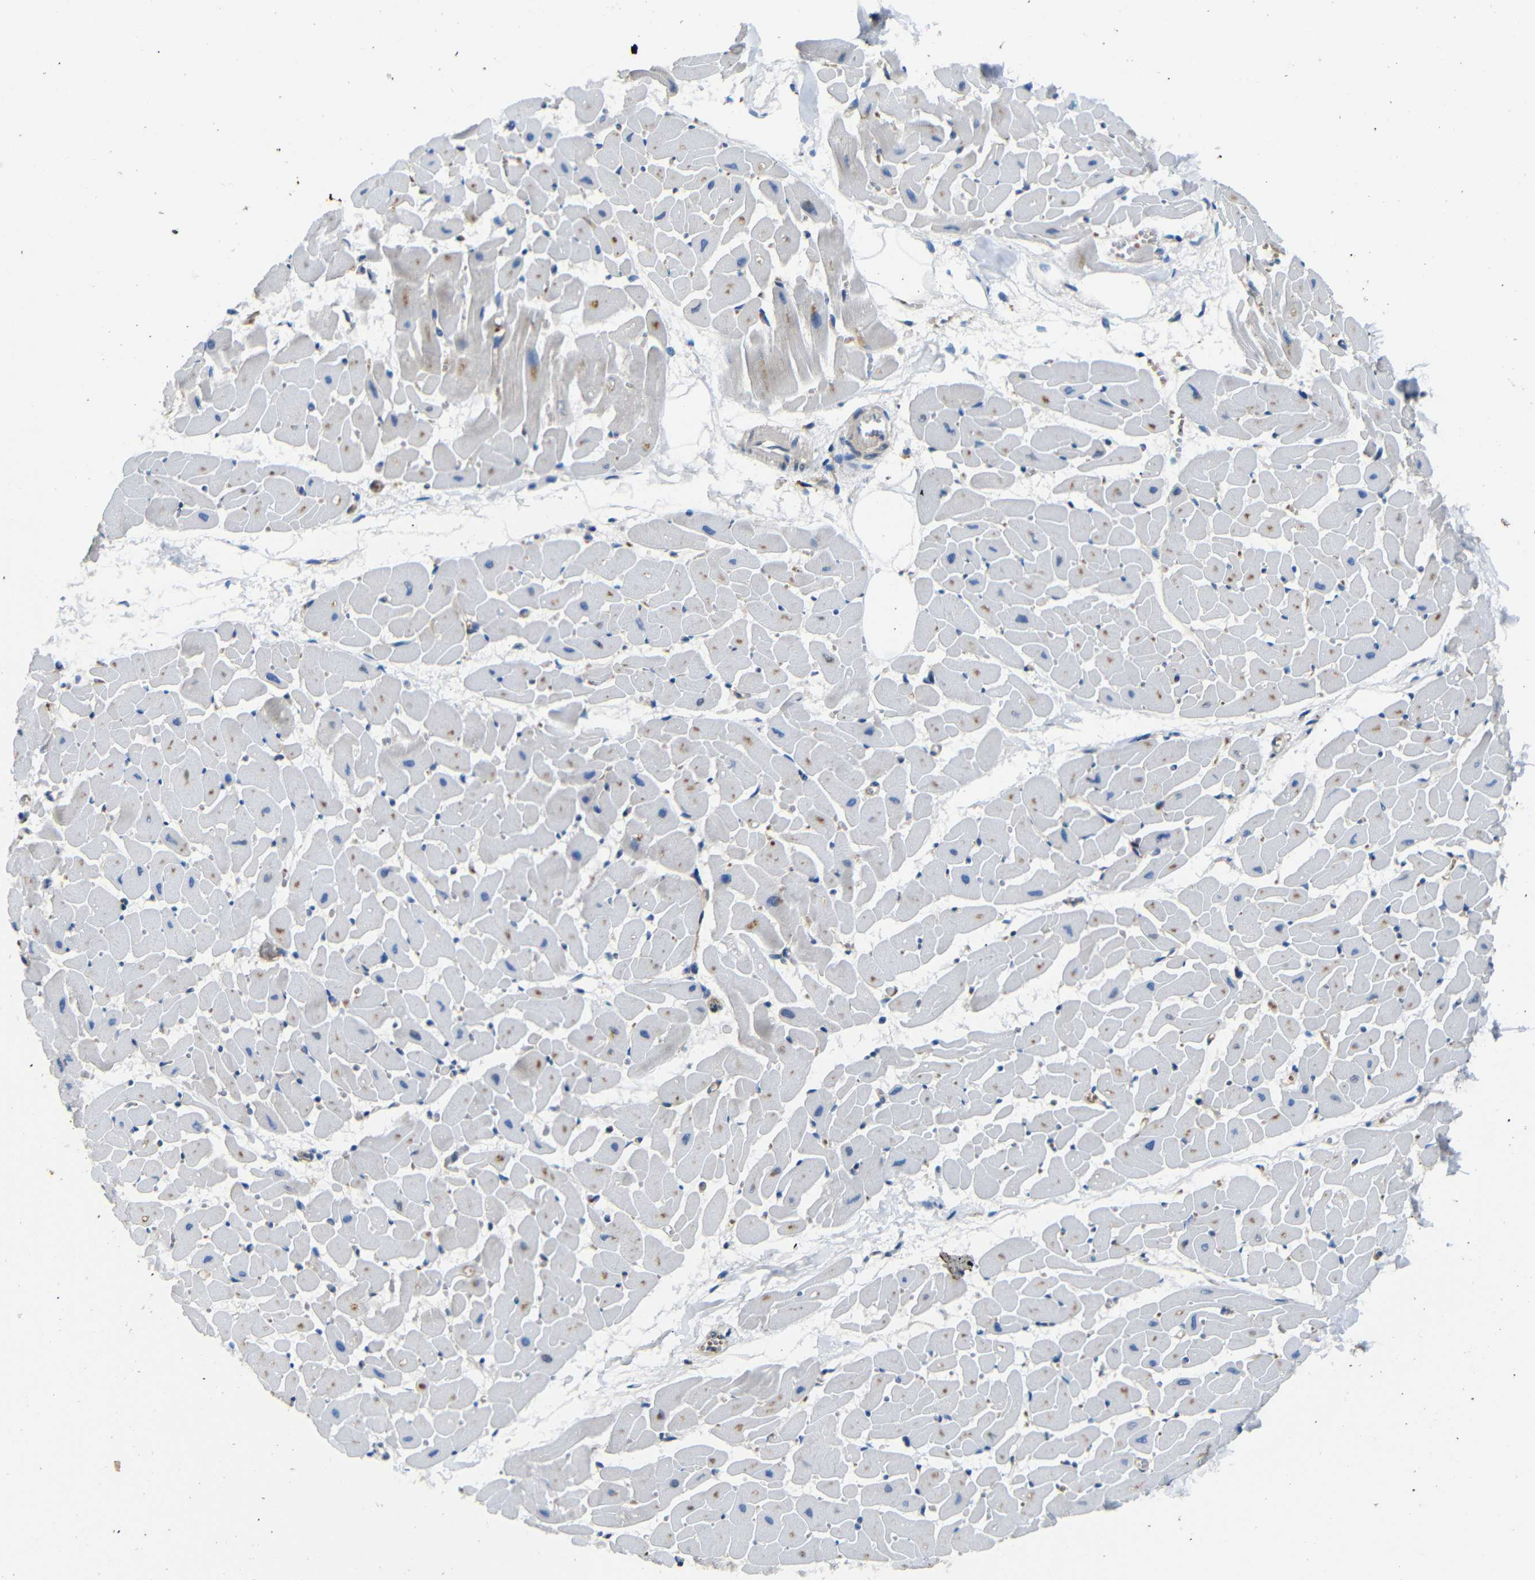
{"staining": {"intensity": "moderate", "quantity": "<25%", "location": "cytoplasmic/membranous"}, "tissue": "heart muscle", "cell_type": "Cardiomyocytes", "image_type": "normal", "snomed": [{"axis": "morphology", "description": "Normal tissue, NOS"}, {"axis": "topography", "description": "Heart"}], "caption": "Protein staining of normal heart muscle demonstrates moderate cytoplasmic/membranous positivity in about <25% of cardiomyocytes. The protein is stained brown, and the nuclei are stained in blue (DAB (3,3'-diaminobenzidine) IHC with brightfield microscopy, high magnification).", "gene": "MYO1B", "patient": {"sex": "female", "age": 19}}